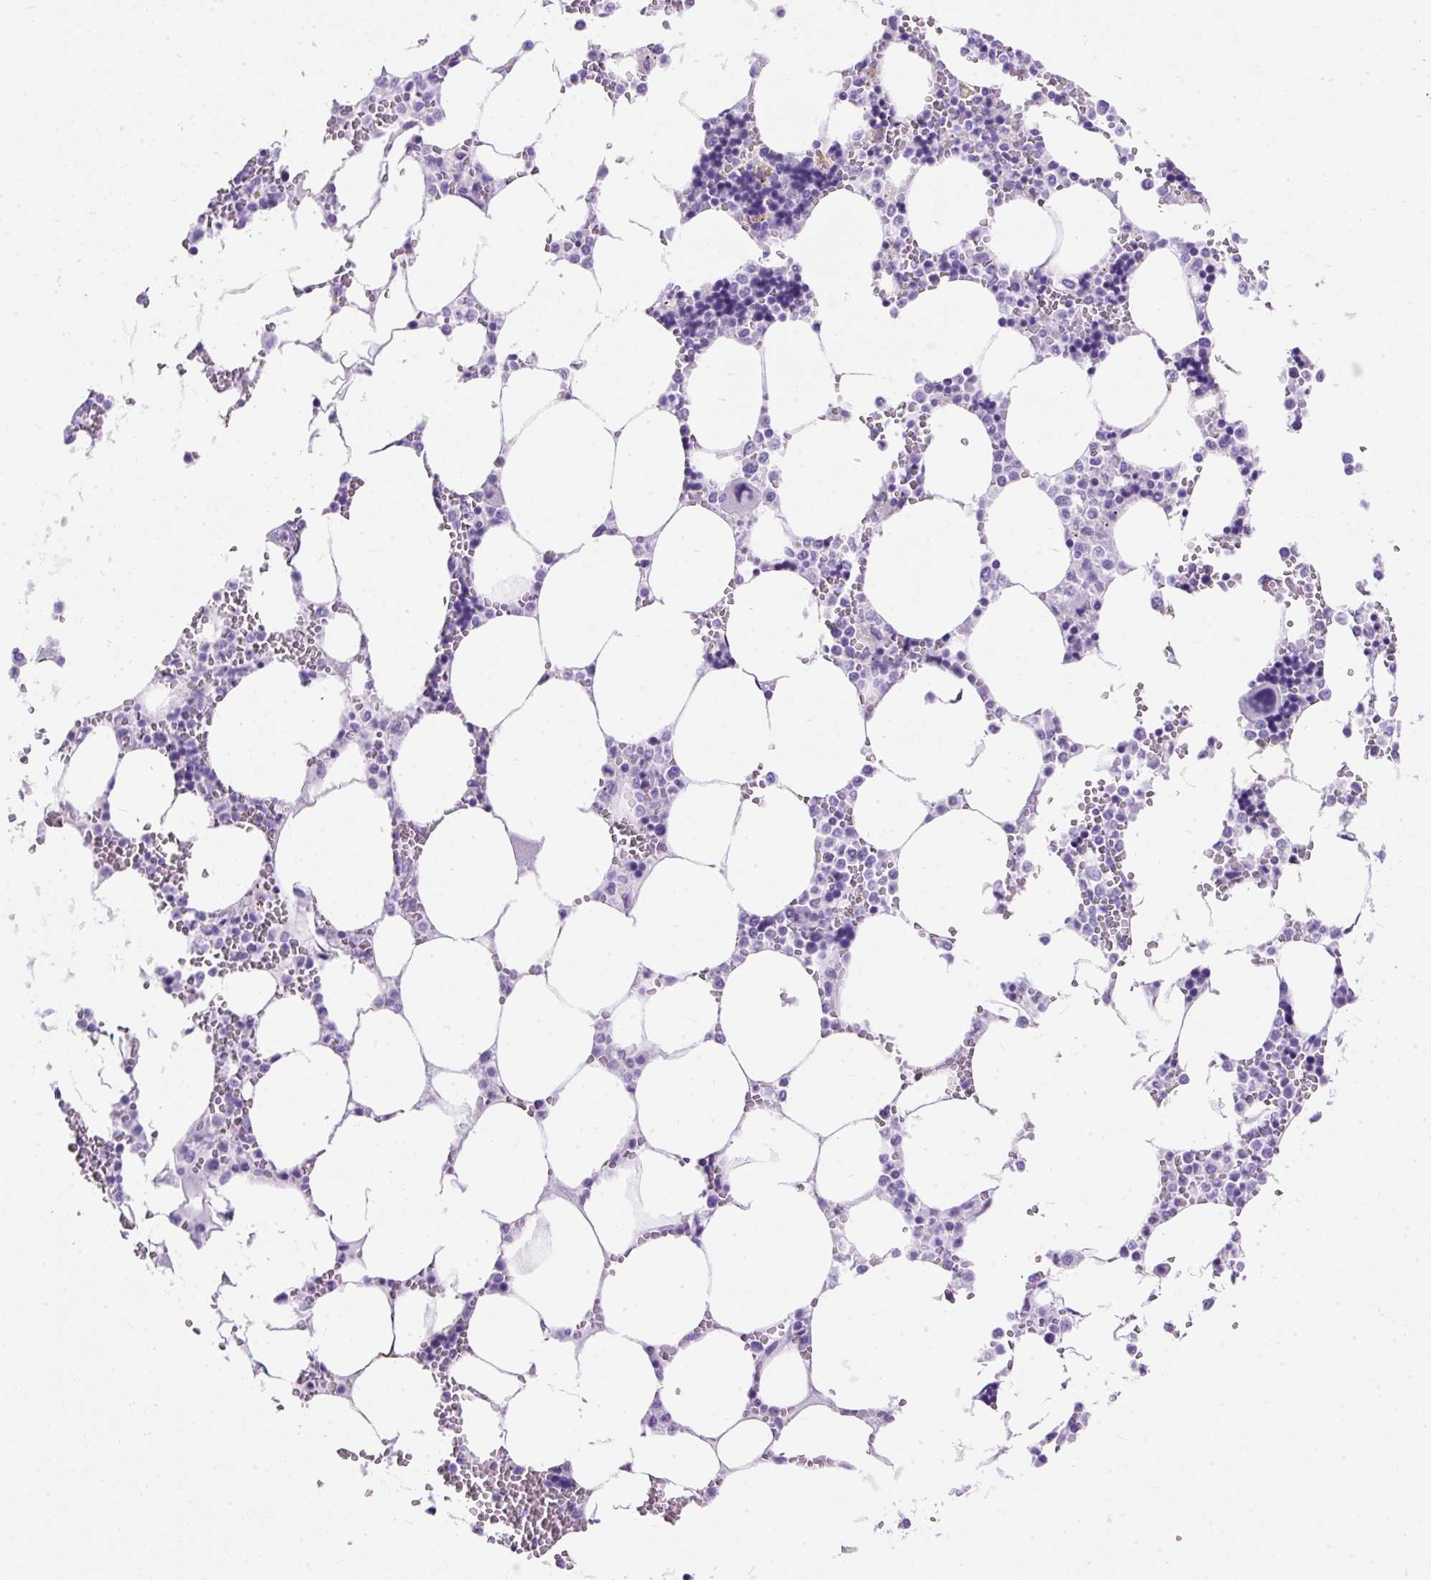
{"staining": {"intensity": "negative", "quantity": "none", "location": "none"}, "tissue": "bone marrow", "cell_type": "Hematopoietic cells", "image_type": "normal", "snomed": [{"axis": "morphology", "description": "Normal tissue, NOS"}, {"axis": "topography", "description": "Bone marrow"}], "caption": "IHC histopathology image of unremarkable bone marrow: bone marrow stained with DAB displays no significant protein expression in hematopoietic cells.", "gene": "PVALB", "patient": {"sex": "male", "age": 64}}